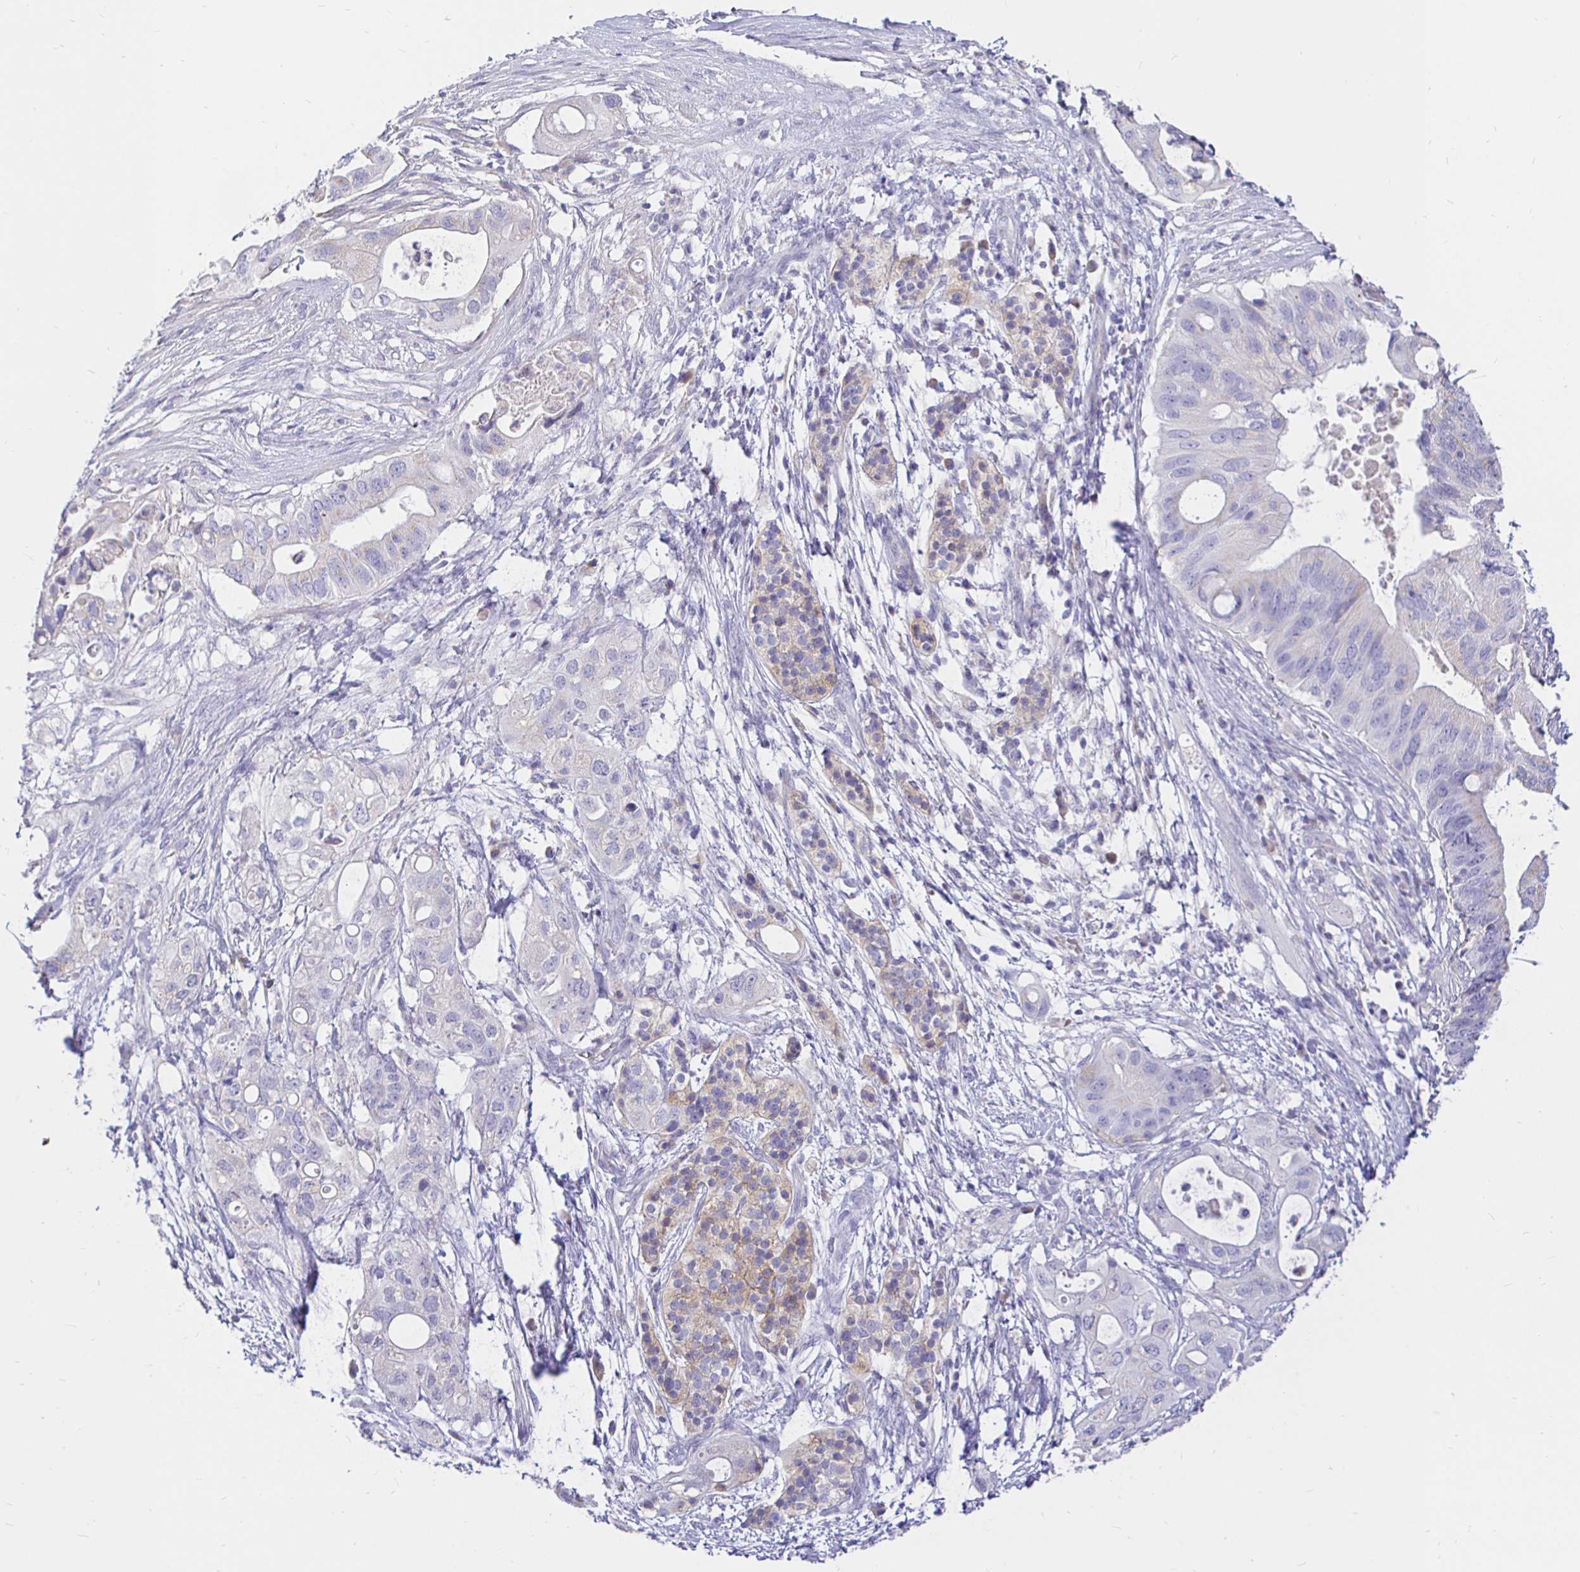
{"staining": {"intensity": "negative", "quantity": "none", "location": "none"}, "tissue": "pancreatic cancer", "cell_type": "Tumor cells", "image_type": "cancer", "snomed": [{"axis": "morphology", "description": "Adenocarcinoma, NOS"}, {"axis": "topography", "description": "Pancreas"}], "caption": "An IHC photomicrograph of pancreatic adenocarcinoma is shown. There is no staining in tumor cells of pancreatic adenocarcinoma.", "gene": "NECAB1", "patient": {"sex": "female", "age": 72}}